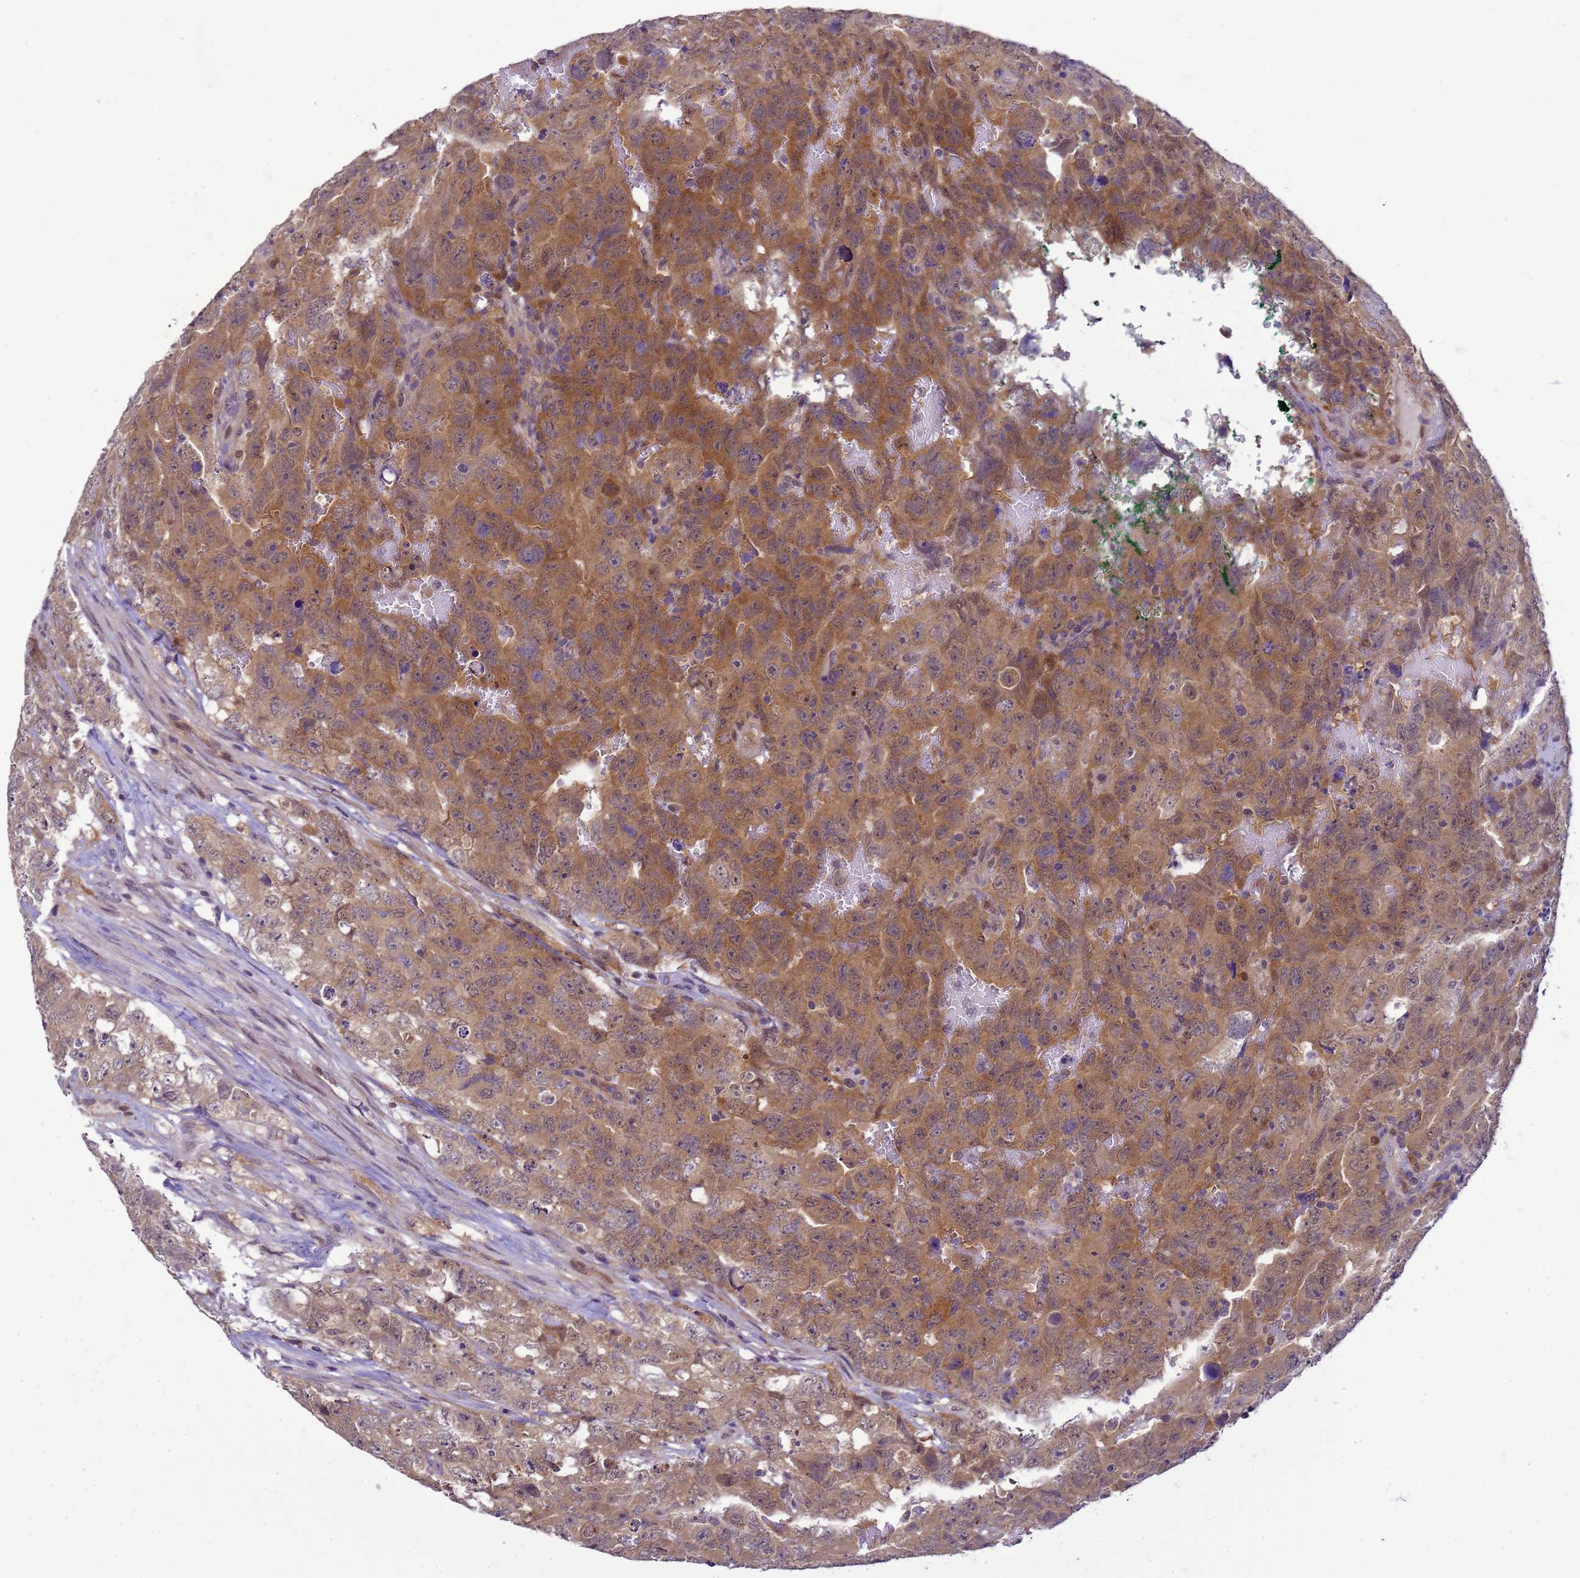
{"staining": {"intensity": "moderate", "quantity": ">75%", "location": "cytoplasmic/membranous"}, "tissue": "testis cancer", "cell_type": "Tumor cells", "image_type": "cancer", "snomed": [{"axis": "morphology", "description": "Carcinoma, Embryonal, NOS"}, {"axis": "topography", "description": "Testis"}], "caption": "A high-resolution image shows immunohistochemistry (IHC) staining of embryonal carcinoma (testis), which exhibits moderate cytoplasmic/membranous staining in approximately >75% of tumor cells.", "gene": "DDI2", "patient": {"sex": "male", "age": 45}}